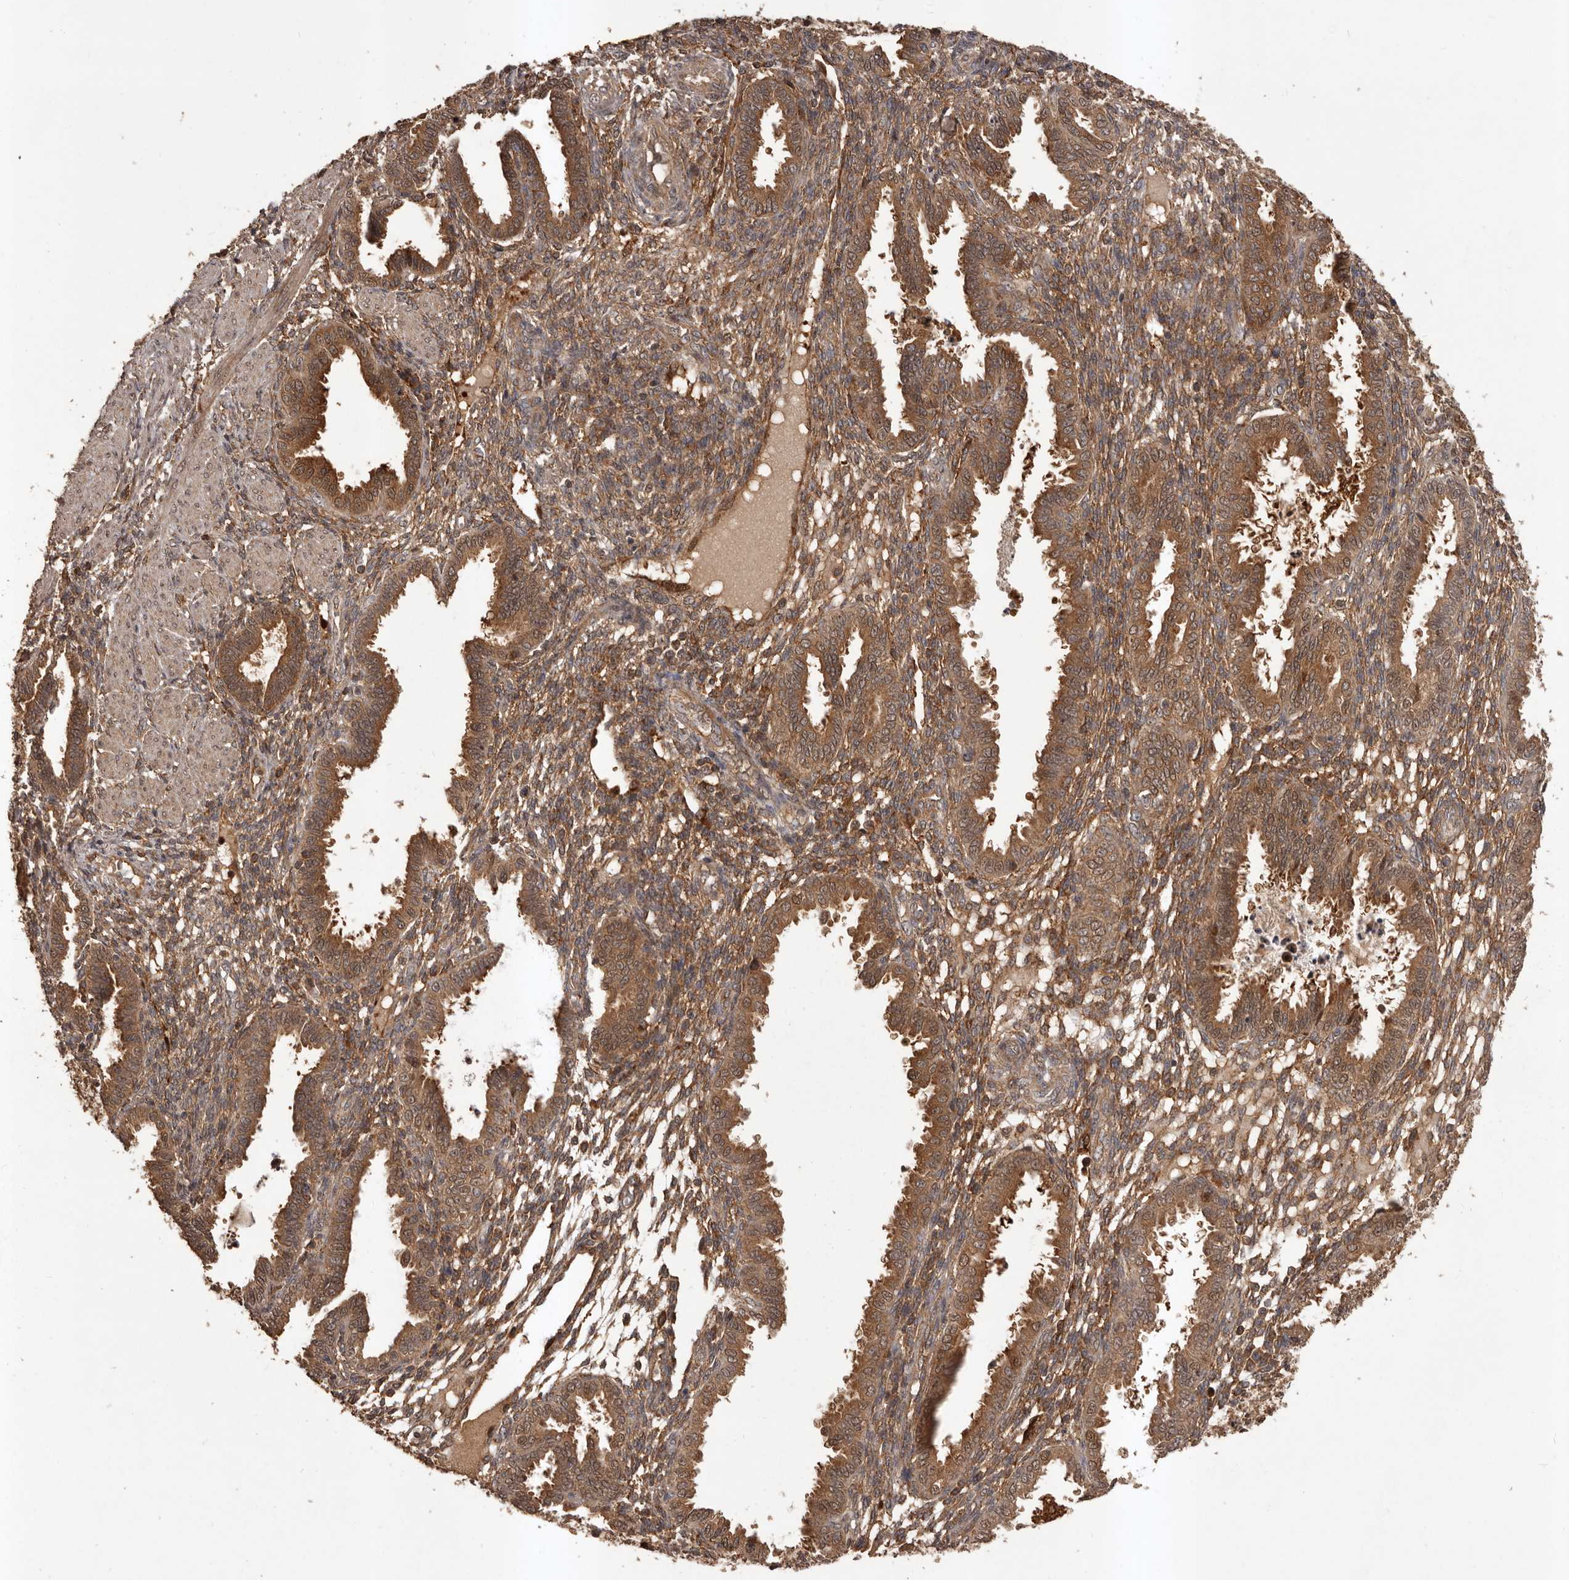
{"staining": {"intensity": "moderate", "quantity": ">75%", "location": "cytoplasmic/membranous"}, "tissue": "endometrium", "cell_type": "Cells in endometrial stroma", "image_type": "normal", "snomed": [{"axis": "morphology", "description": "Normal tissue, NOS"}, {"axis": "topography", "description": "Endometrium"}], "caption": "This image exhibits immunohistochemistry (IHC) staining of unremarkable endometrium, with medium moderate cytoplasmic/membranous expression in approximately >75% of cells in endometrial stroma.", "gene": "SLC22A3", "patient": {"sex": "female", "age": 33}}